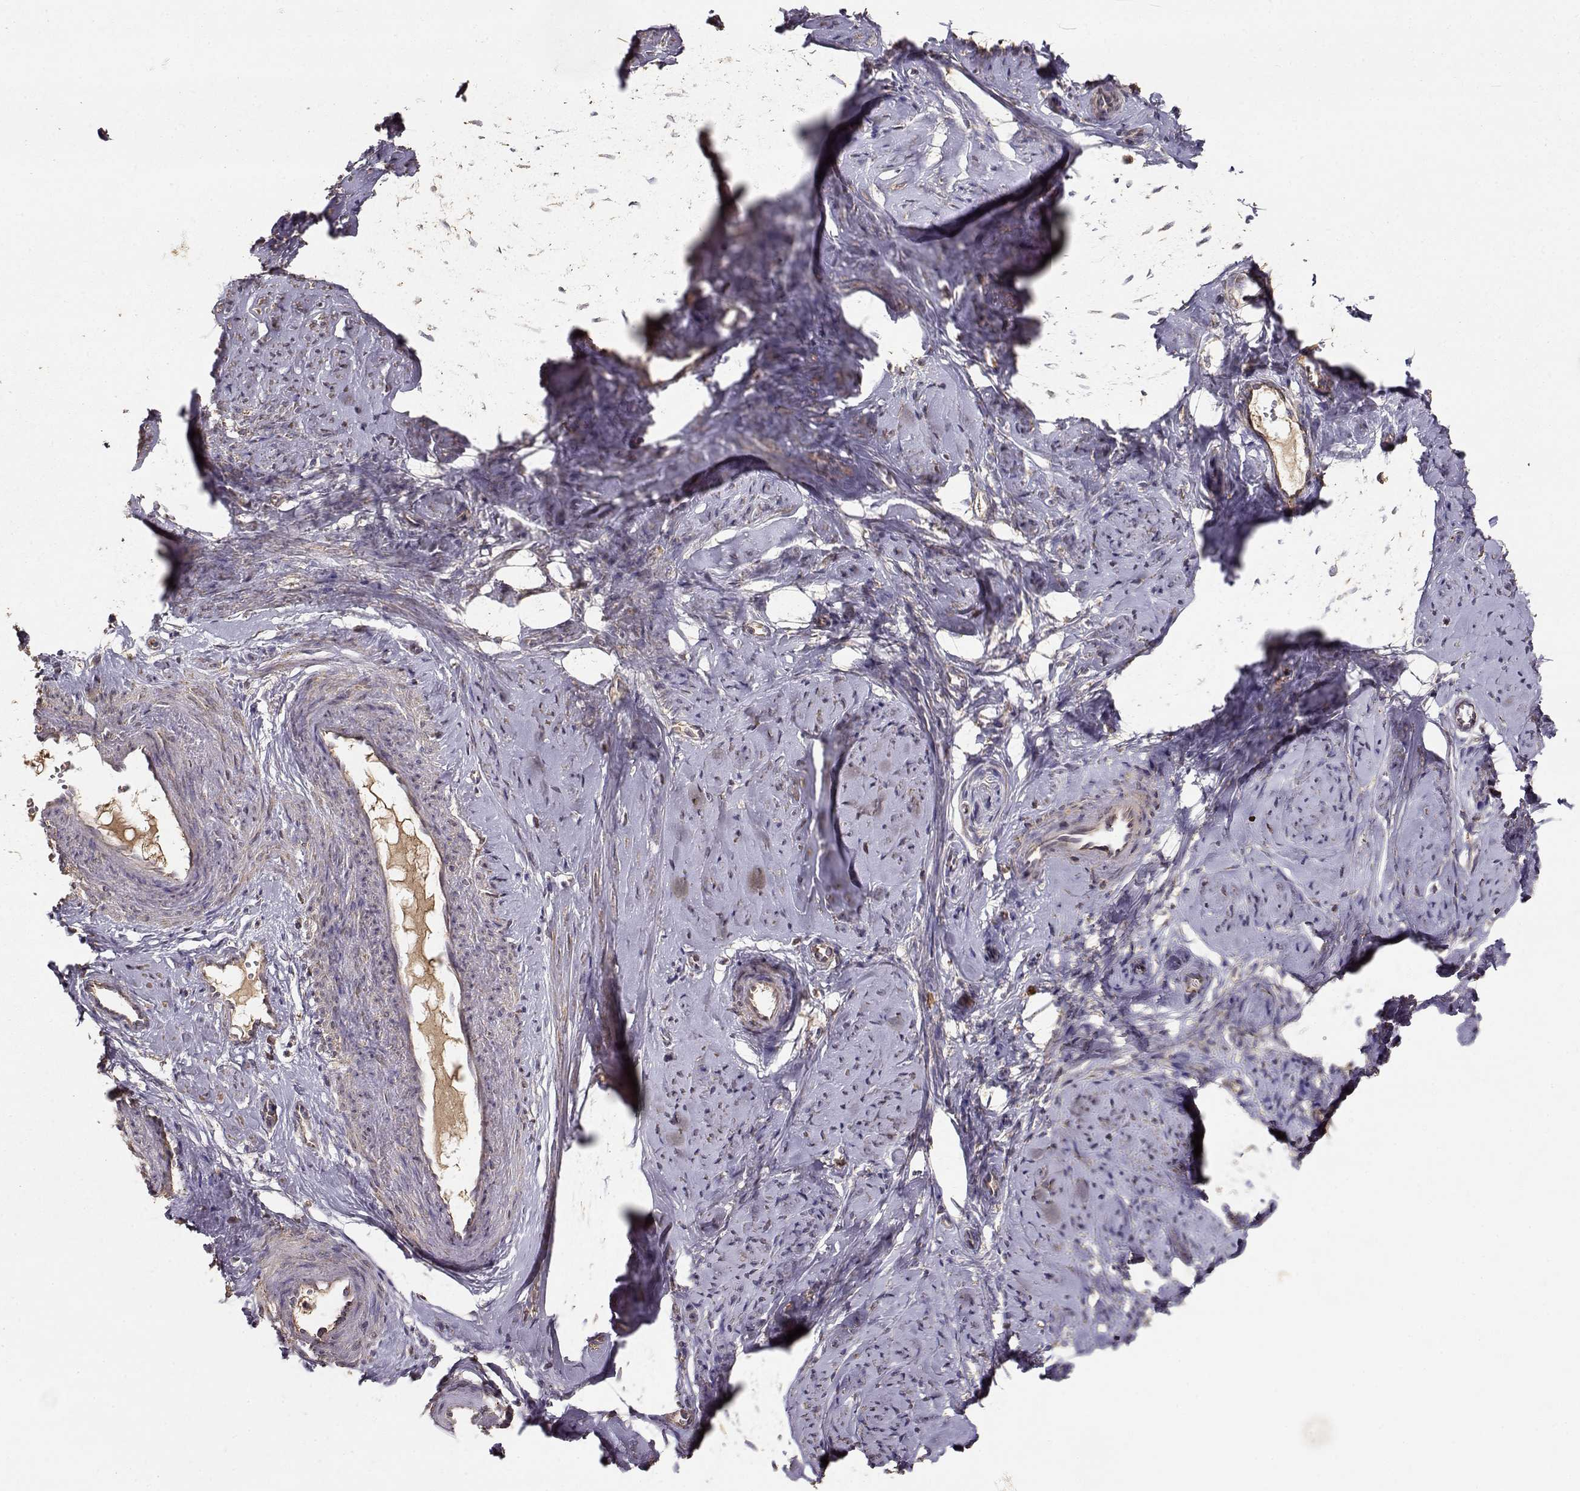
{"staining": {"intensity": "moderate", "quantity": "25%-75%", "location": "cytoplasmic/membranous"}, "tissue": "smooth muscle", "cell_type": "Smooth muscle cells", "image_type": "normal", "snomed": [{"axis": "morphology", "description": "Normal tissue, NOS"}, {"axis": "topography", "description": "Smooth muscle"}], "caption": "Protein analysis of normal smooth muscle reveals moderate cytoplasmic/membranous expression in about 25%-75% of smooth muscle cells.", "gene": "TARS3", "patient": {"sex": "female", "age": 48}}